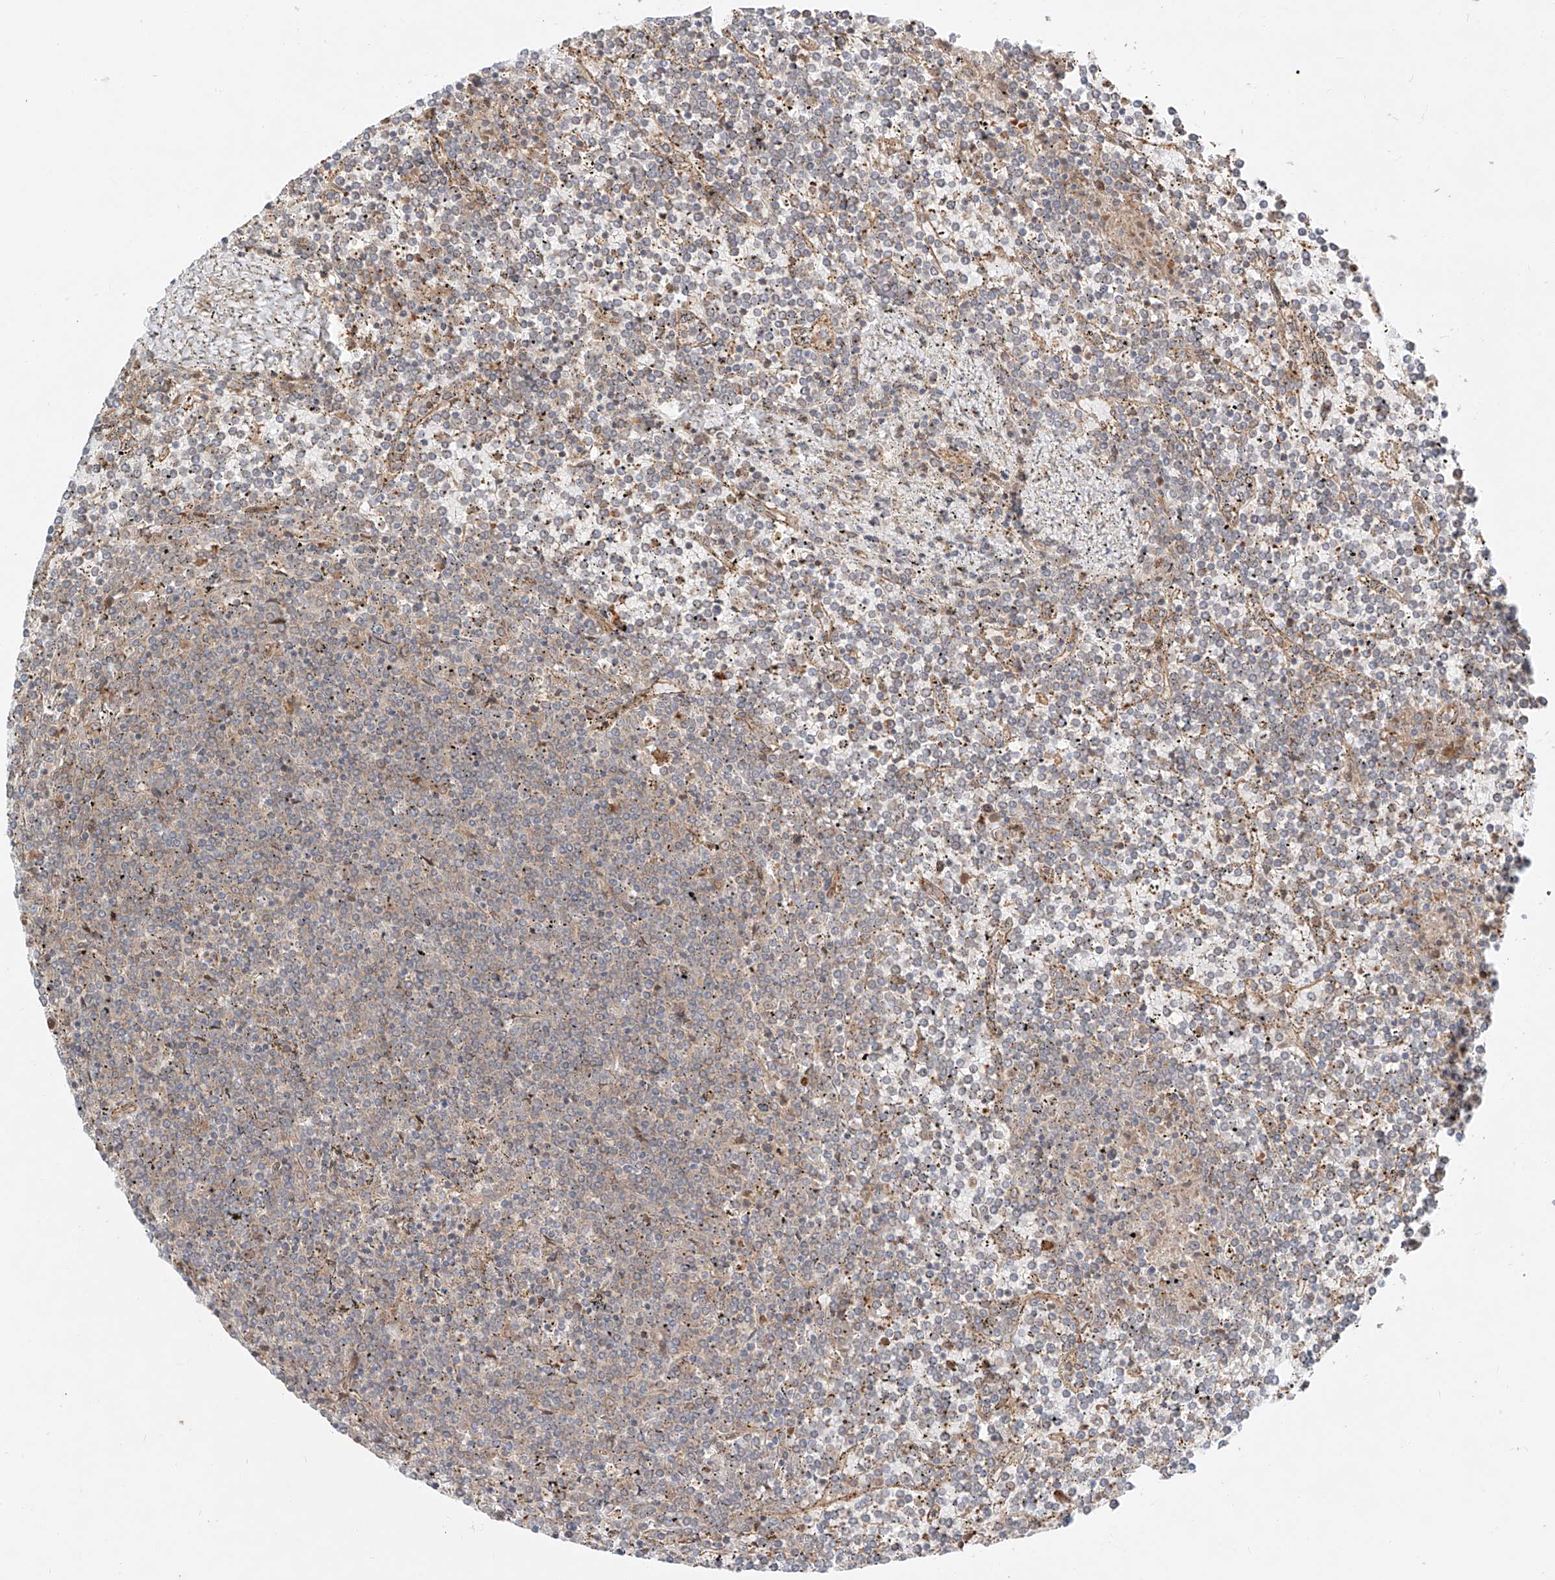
{"staining": {"intensity": "negative", "quantity": "none", "location": "none"}, "tissue": "lymphoma", "cell_type": "Tumor cells", "image_type": "cancer", "snomed": [{"axis": "morphology", "description": "Malignant lymphoma, non-Hodgkin's type, Low grade"}, {"axis": "topography", "description": "Spleen"}], "caption": "The immunohistochemistry photomicrograph has no significant staining in tumor cells of malignant lymphoma, non-Hodgkin's type (low-grade) tissue.", "gene": "CEP162", "patient": {"sex": "female", "age": 19}}